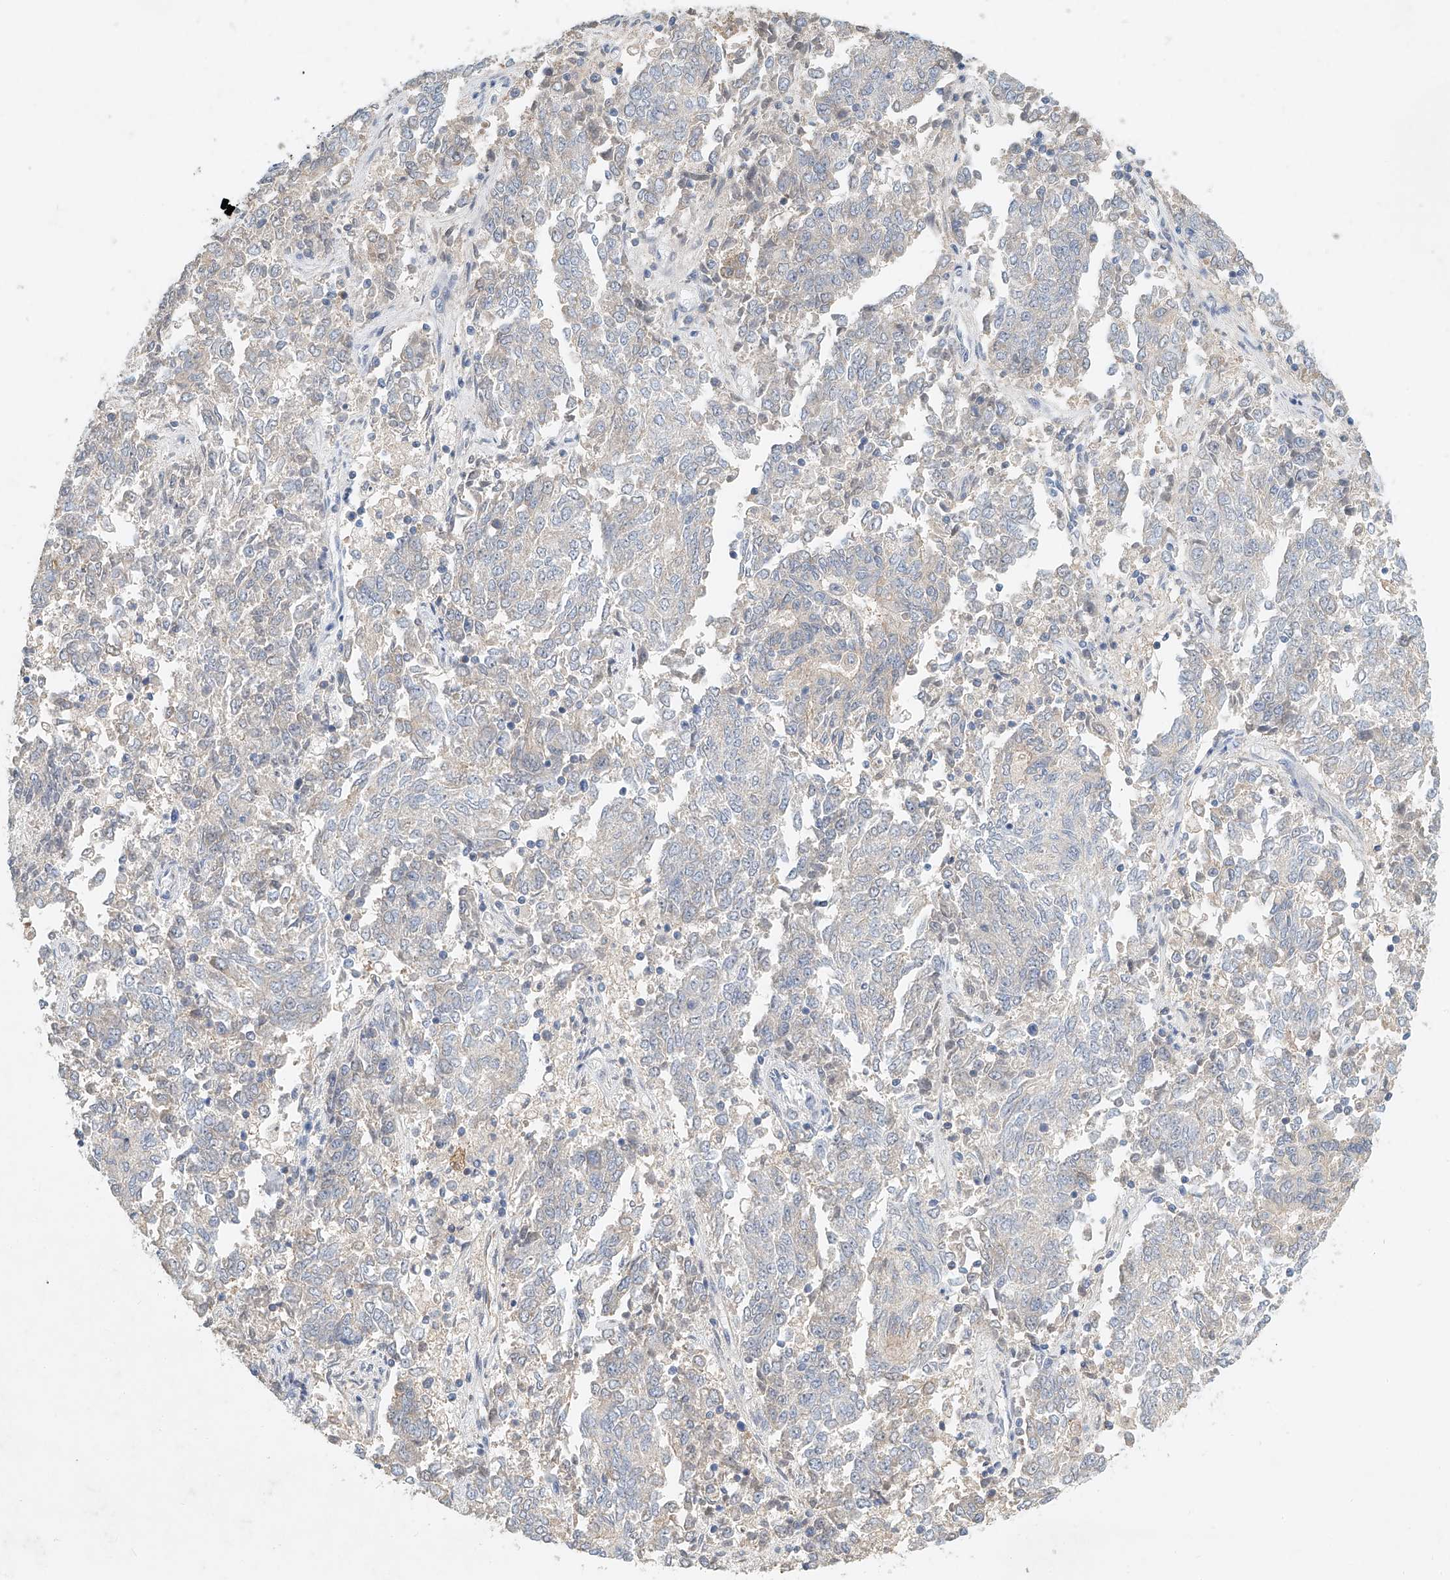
{"staining": {"intensity": "negative", "quantity": "none", "location": "none"}, "tissue": "endometrial cancer", "cell_type": "Tumor cells", "image_type": "cancer", "snomed": [{"axis": "morphology", "description": "Adenocarcinoma, NOS"}, {"axis": "topography", "description": "Endometrium"}], "caption": "Immunohistochemistry (IHC) image of neoplastic tissue: human adenocarcinoma (endometrial) stained with DAB (3,3'-diaminobenzidine) reveals no significant protein positivity in tumor cells.", "gene": "CARMIL1", "patient": {"sex": "female", "age": 80}}